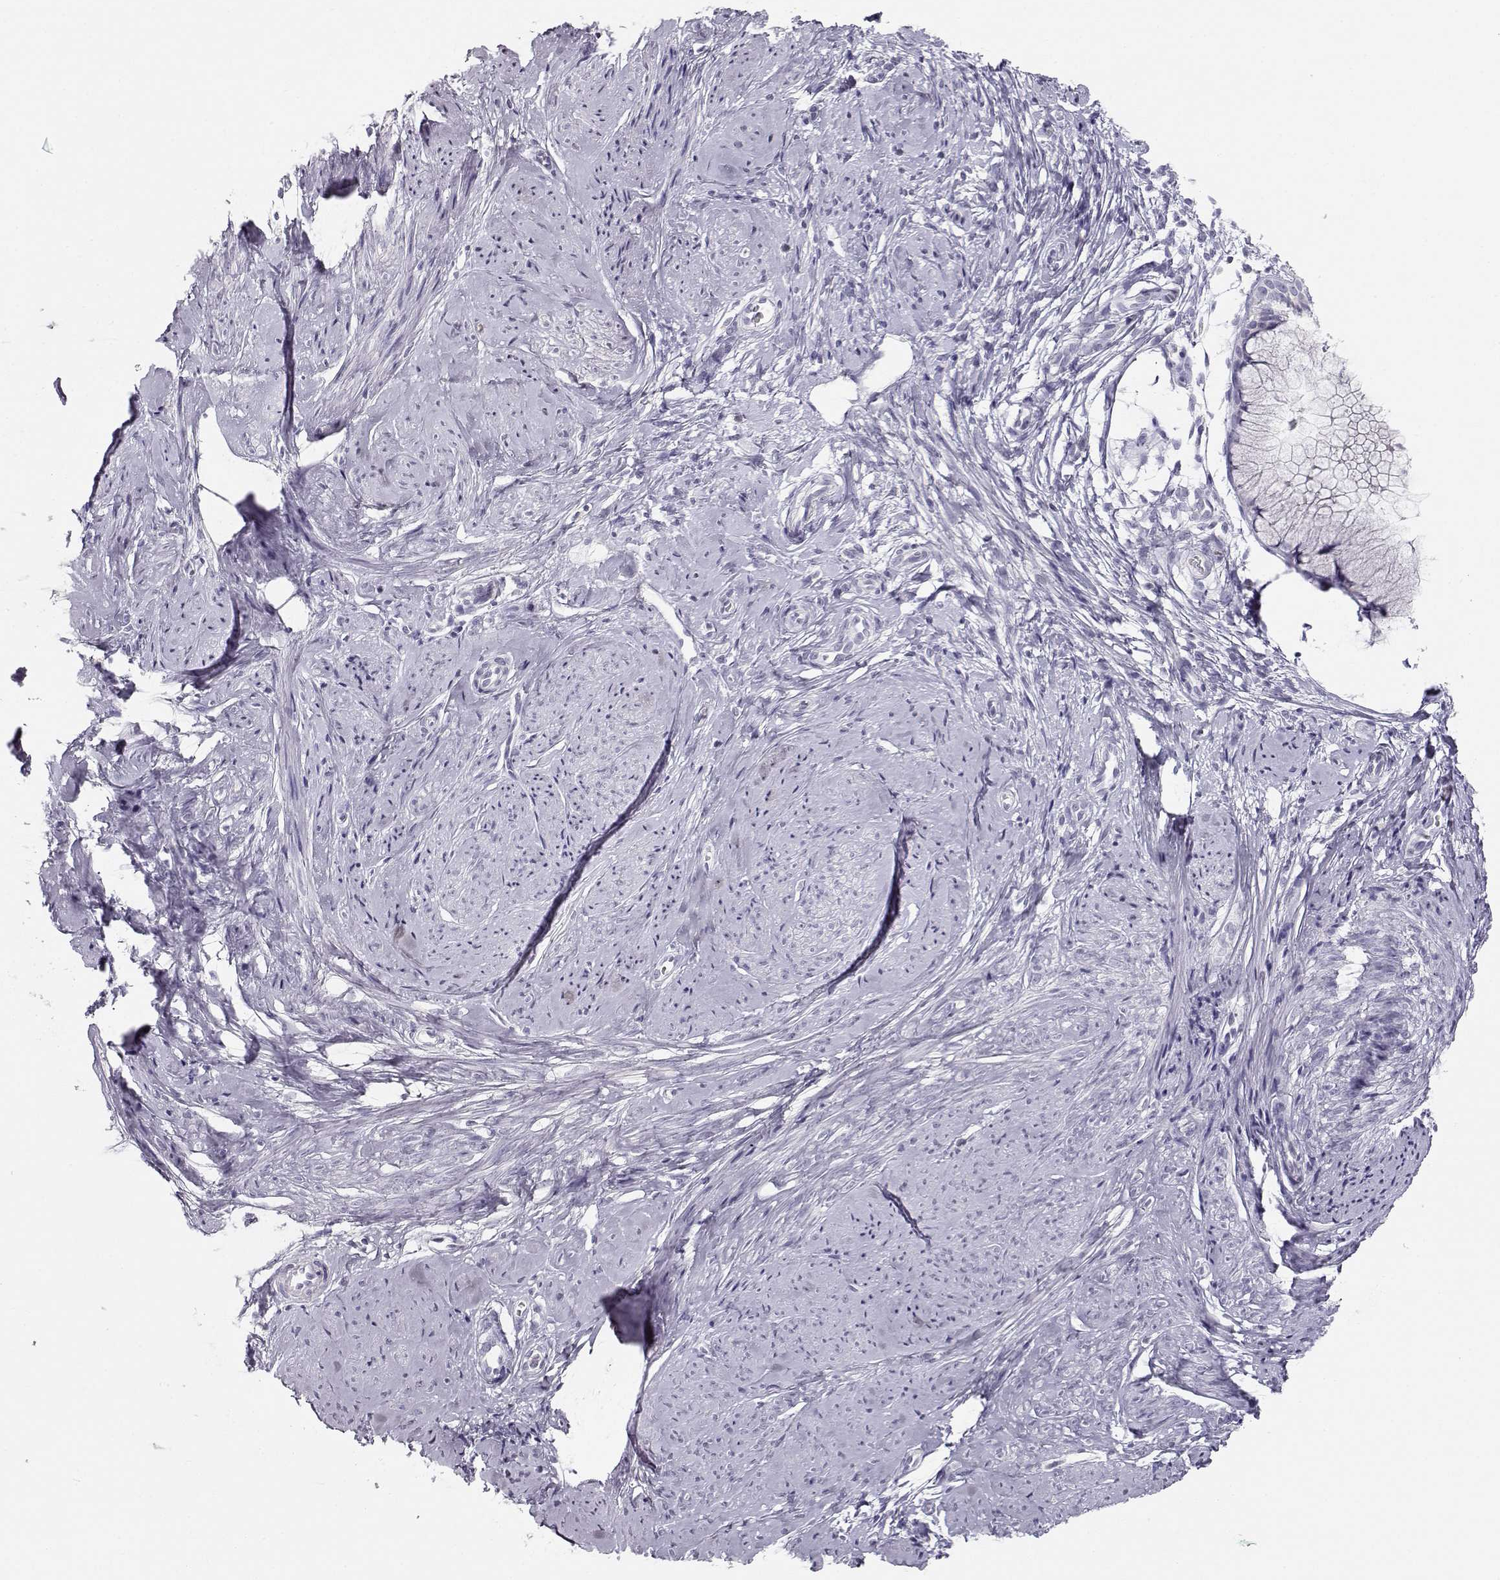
{"staining": {"intensity": "negative", "quantity": "none", "location": "none"}, "tissue": "smooth muscle", "cell_type": "Smooth muscle cells", "image_type": "normal", "snomed": [{"axis": "morphology", "description": "Normal tissue, NOS"}, {"axis": "topography", "description": "Smooth muscle"}], "caption": "IHC photomicrograph of benign smooth muscle: human smooth muscle stained with DAB exhibits no significant protein expression in smooth muscle cells.", "gene": "FAM166A", "patient": {"sex": "female", "age": 48}}